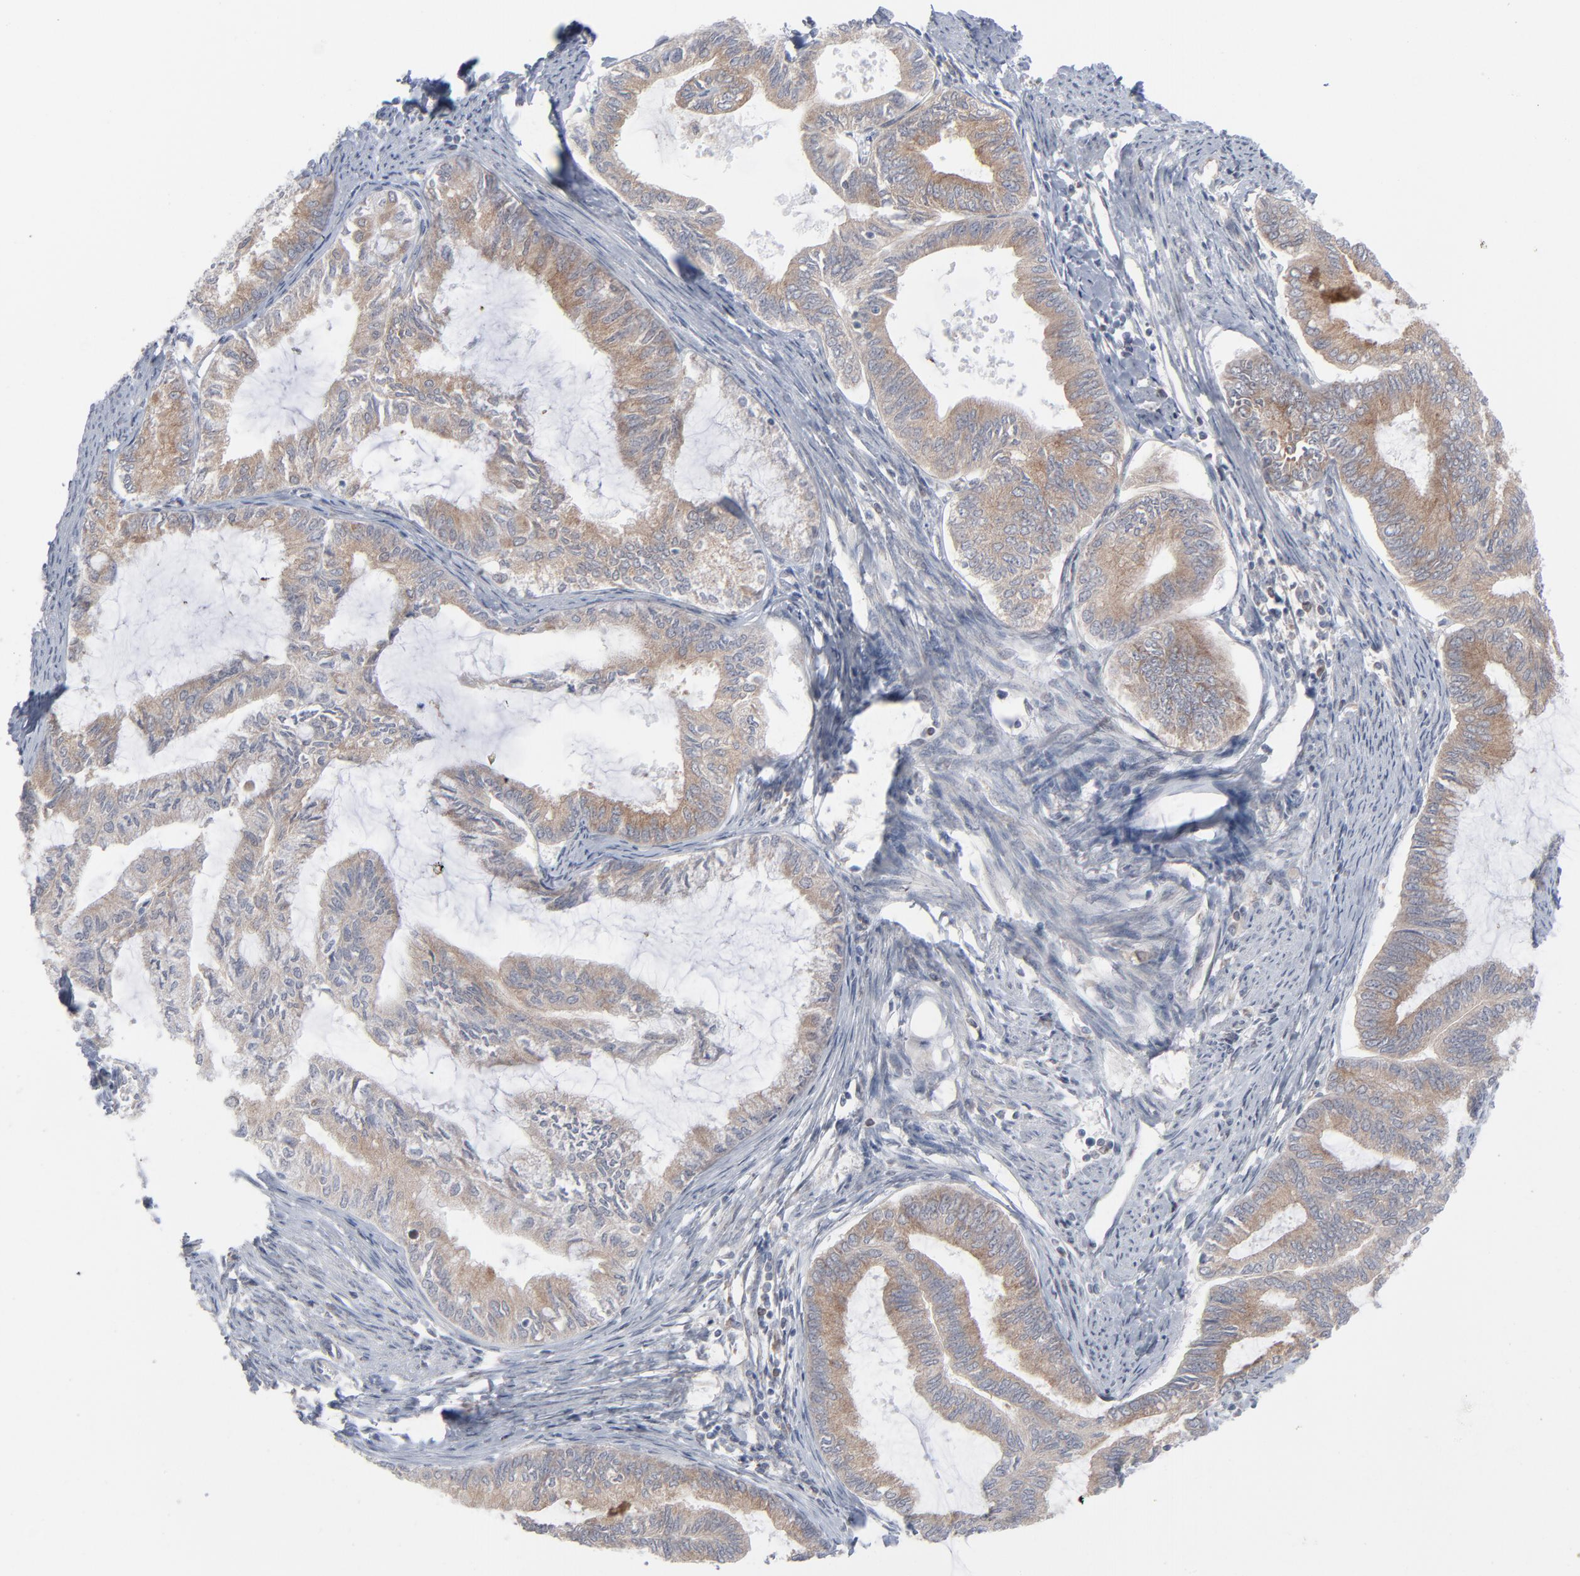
{"staining": {"intensity": "moderate", "quantity": ">75%", "location": "cytoplasmic/membranous"}, "tissue": "endometrial cancer", "cell_type": "Tumor cells", "image_type": "cancer", "snomed": [{"axis": "morphology", "description": "Adenocarcinoma, NOS"}, {"axis": "topography", "description": "Endometrium"}], "caption": "Human endometrial cancer (adenocarcinoma) stained for a protein (brown) shows moderate cytoplasmic/membranous positive positivity in about >75% of tumor cells.", "gene": "KDSR", "patient": {"sex": "female", "age": 86}}